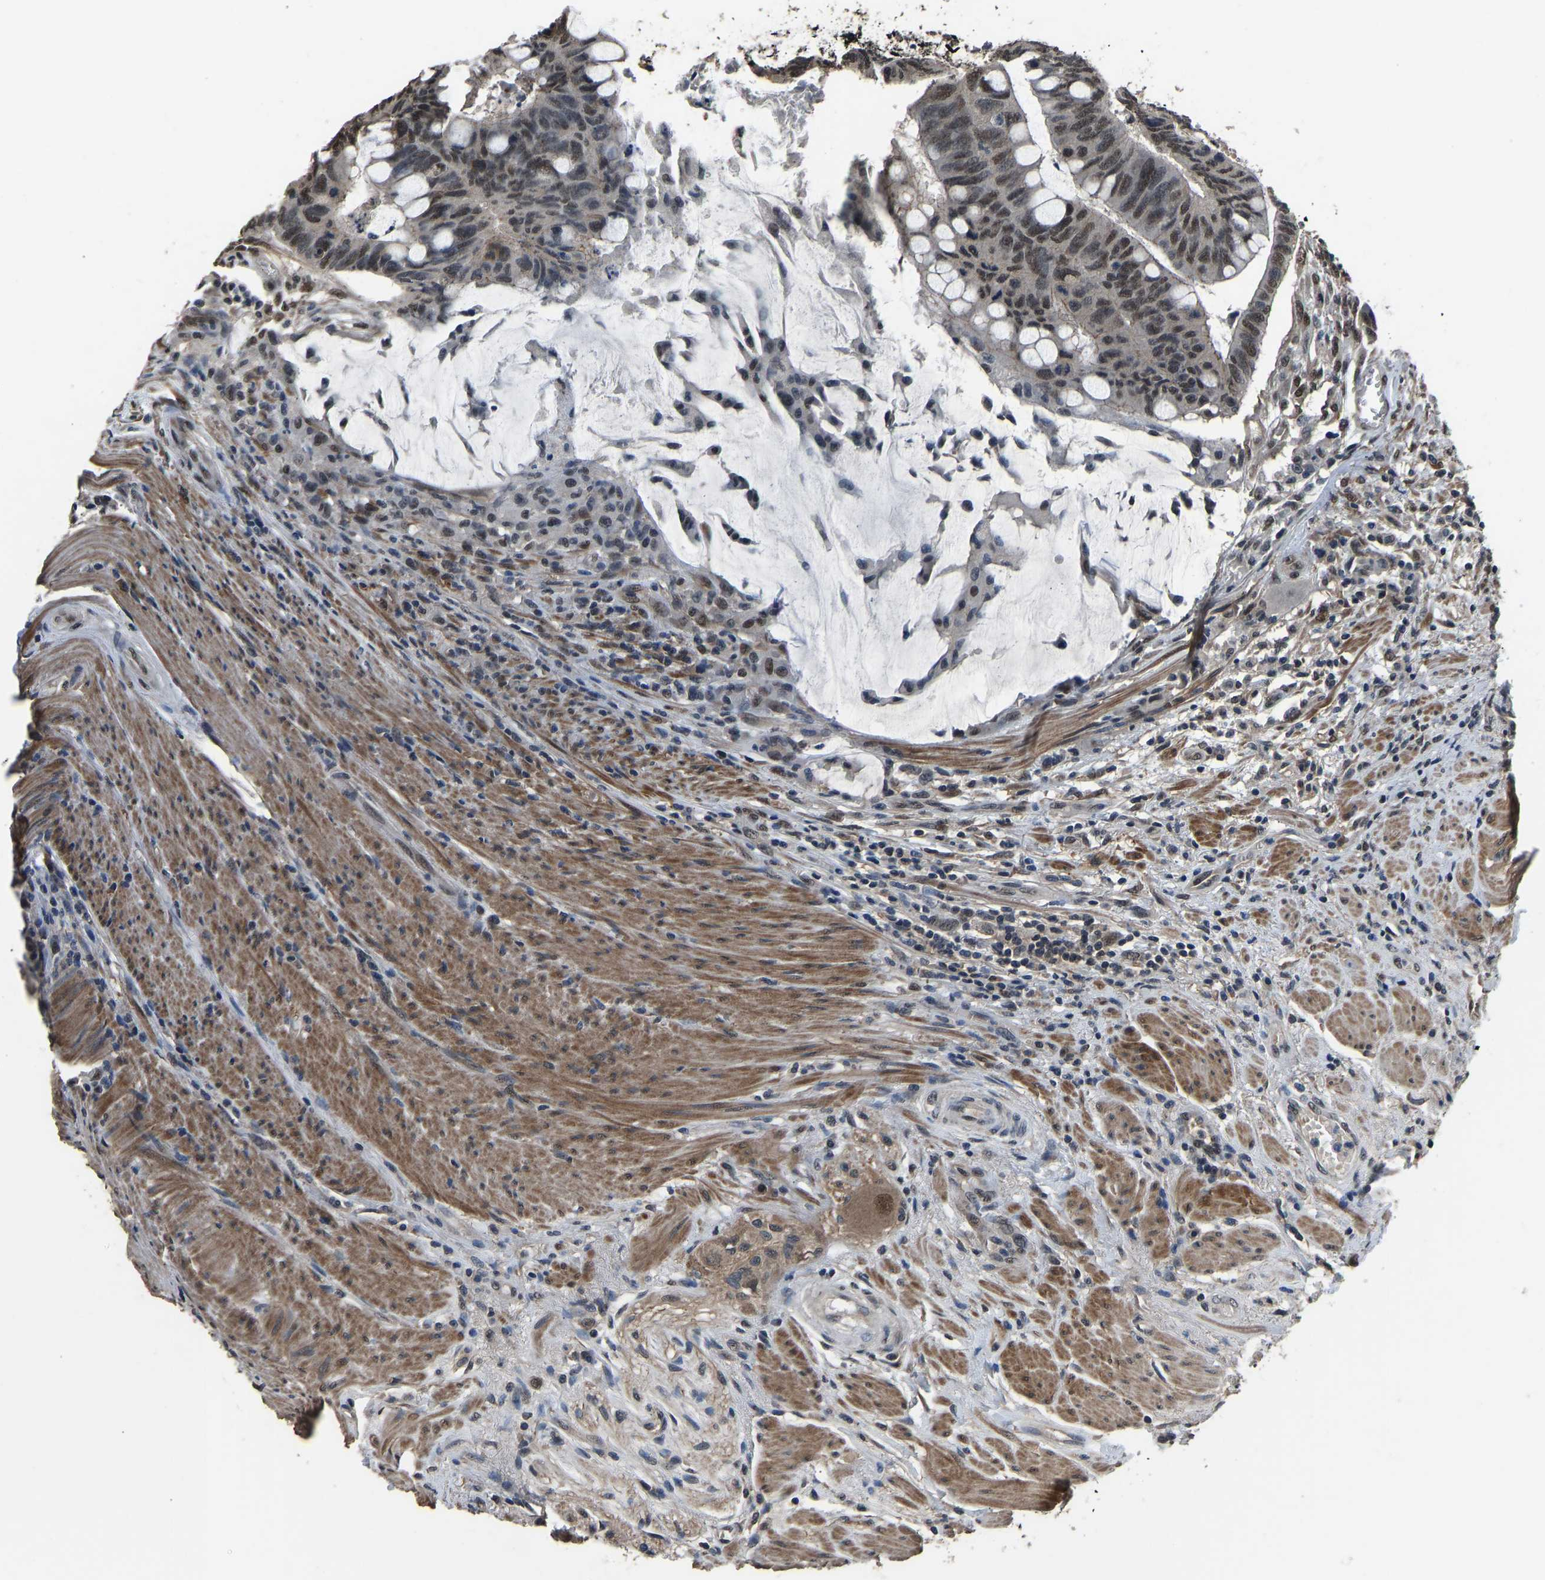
{"staining": {"intensity": "weak", "quantity": ">75%", "location": "nuclear"}, "tissue": "colorectal cancer", "cell_type": "Tumor cells", "image_type": "cancer", "snomed": [{"axis": "morphology", "description": "Normal tissue, NOS"}, {"axis": "morphology", "description": "Adenocarcinoma, NOS"}, {"axis": "topography", "description": "Rectum"}, {"axis": "topography", "description": "Peripheral nerve tissue"}], "caption": "Brown immunohistochemical staining in colorectal cancer (adenocarcinoma) shows weak nuclear expression in about >75% of tumor cells.", "gene": "TOX4", "patient": {"sex": "male", "age": 92}}